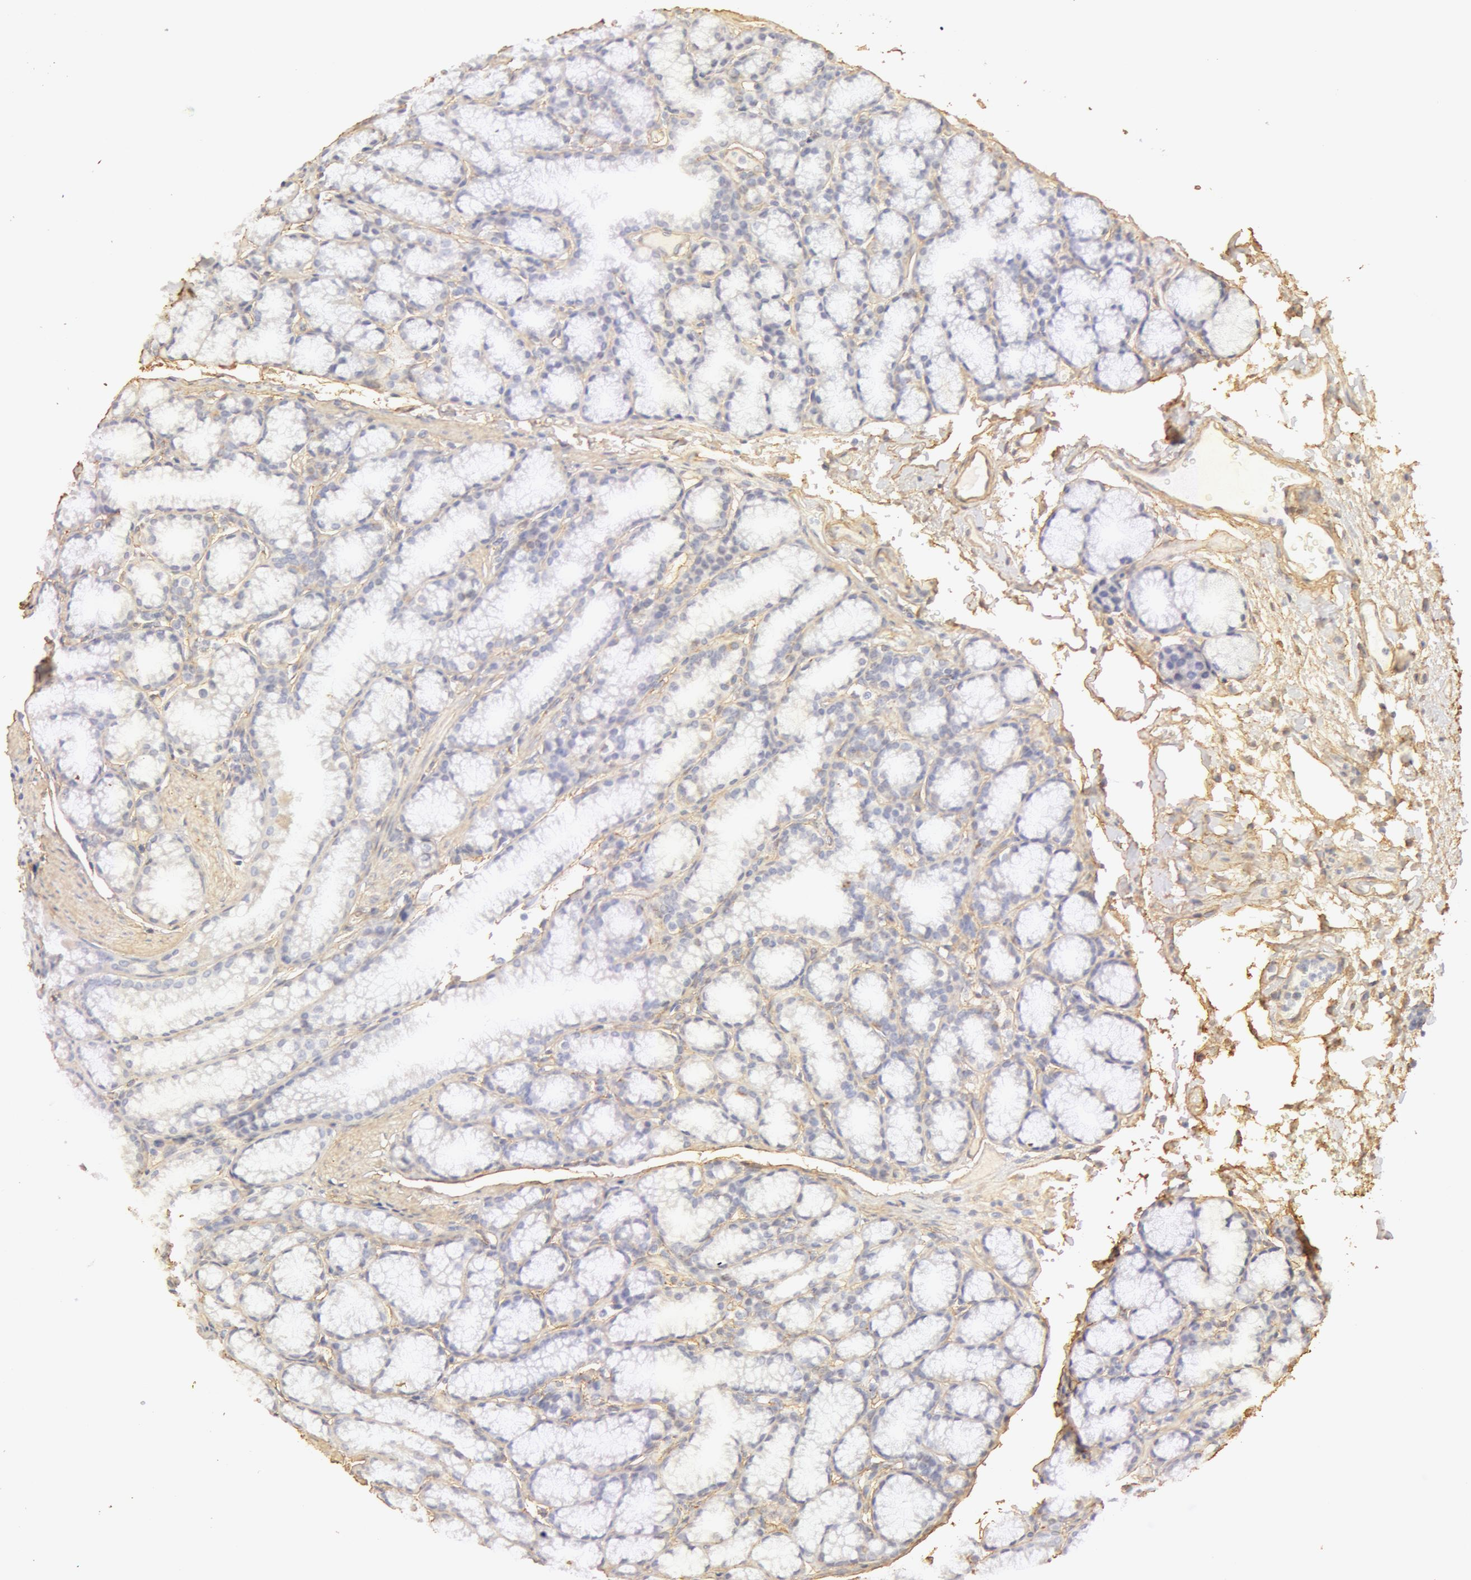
{"staining": {"intensity": "weak", "quantity": "25%-75%", "location": "cytoplasmic/membranous"}, "tissue": "duodenum", "cell_type": "Glandular cells", "image_type": "normal", "snomed": [{"axis": "morphology", "description": "Normal tissue, NOS"}, {"axis": "topography", "description": "Duodenum"}], "caption": "IHC of benign human duodenum reveals low levels of weak cytoplasmic/membranous positivity in about 25%-75% of glandular cells. (IHC, brightfield microscopy, high magnification).", "gene": "COL4A1", "patient": {"sex": "female", "age": 48}}